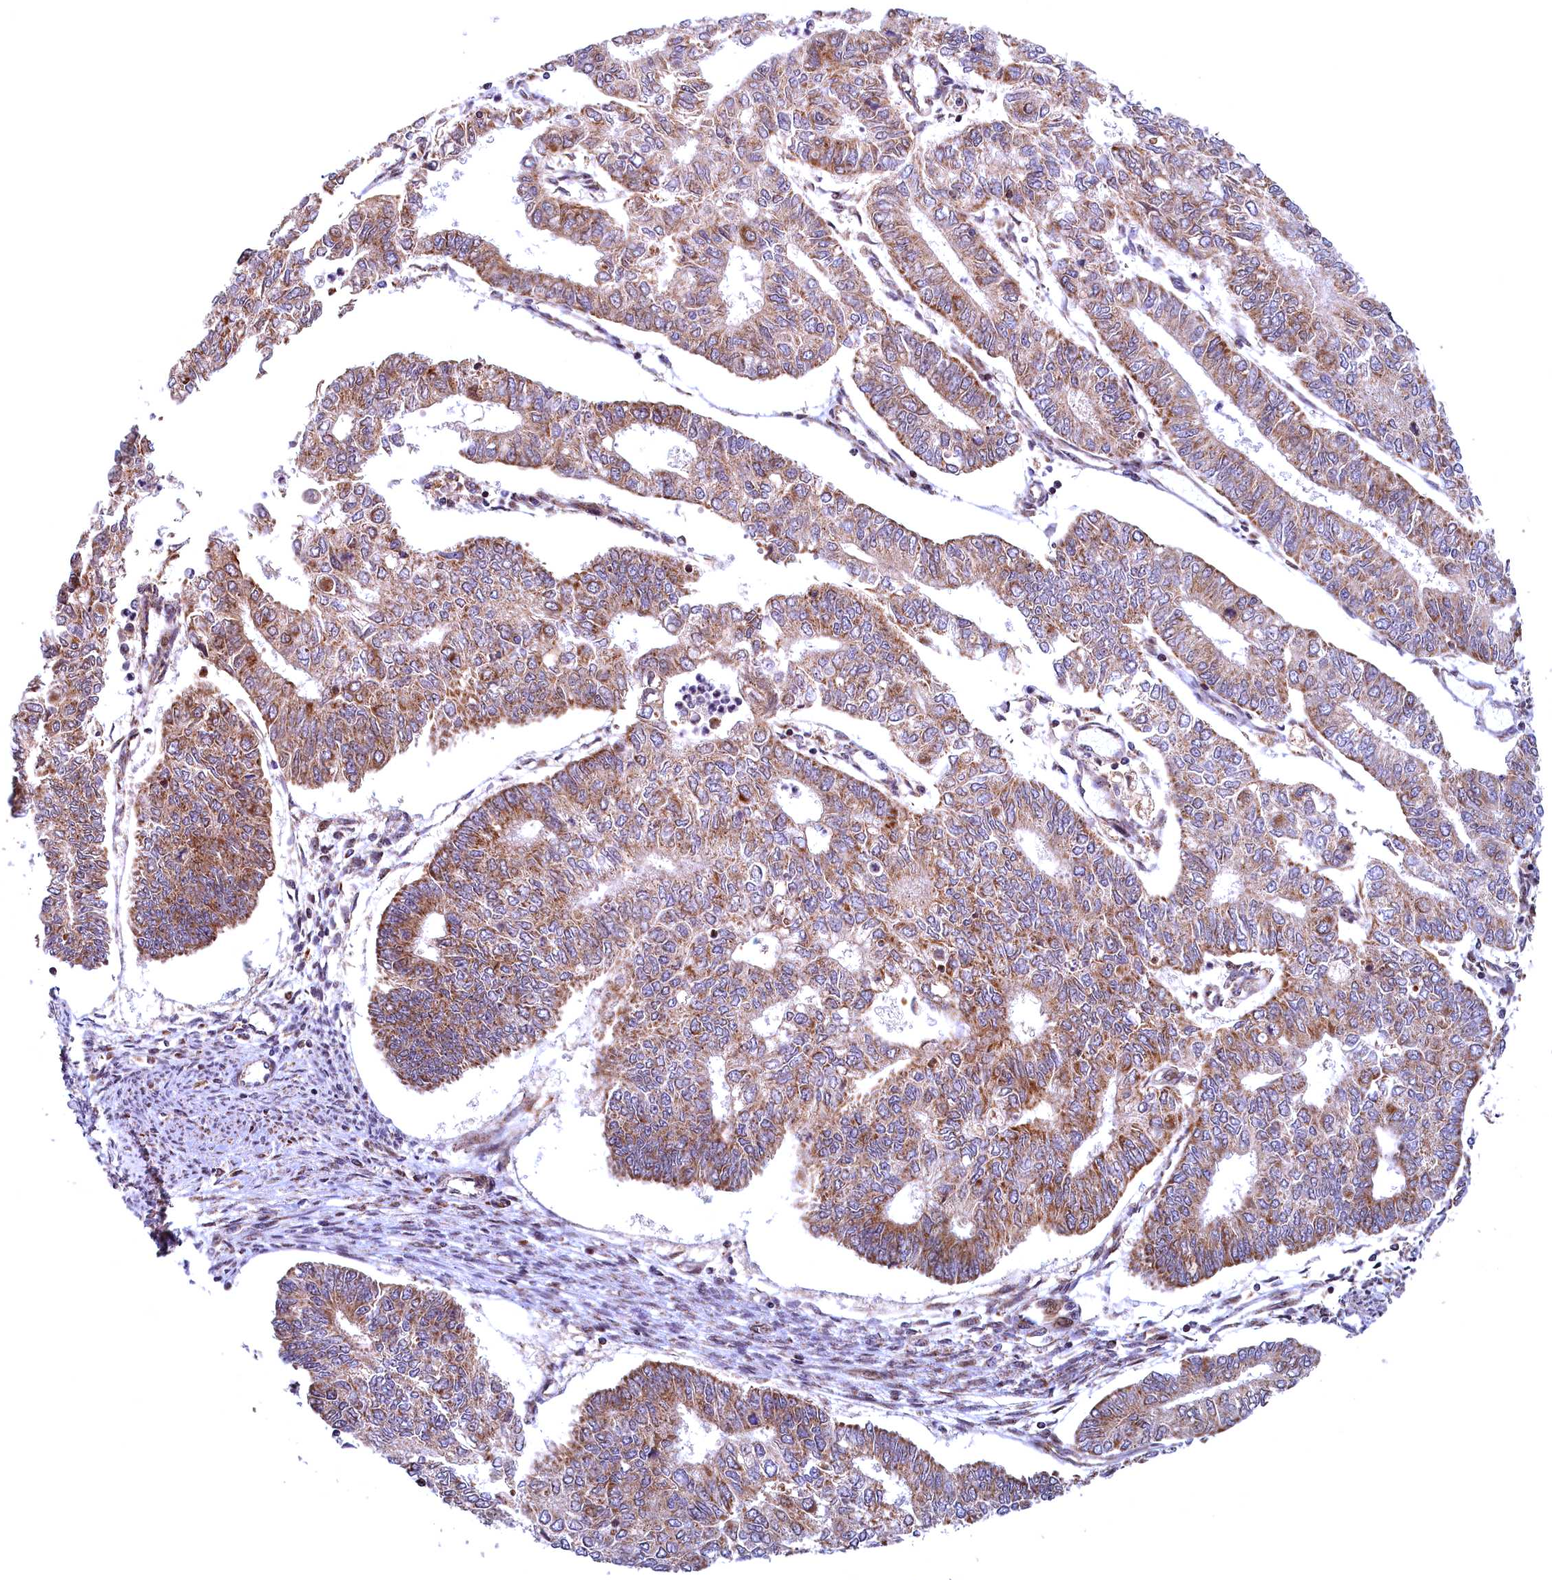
{"staining": {"intensity": "moderate", "quantity": ">75%", "location": "cytoplasmic/membranous"}, "tissue": "endometrial cancer", "cell_type": "Tumor cells", "image_type": "cancer", "snomed": [{"axis": "morphology", "description": "Adenocarcinoma, NOS"}, {"axis": "topography", "description": "Endometrium"}], "caption": "DAB (3,3'-diaminobenzidine) immunohistochemical staining of endometrial cancer demonstrates moderate cytoplasmic/membranous protein expression in approximately >75% of tumor cells.", "gene": "PLA2G10", "patient": {"sex": "female", "age": 68}}